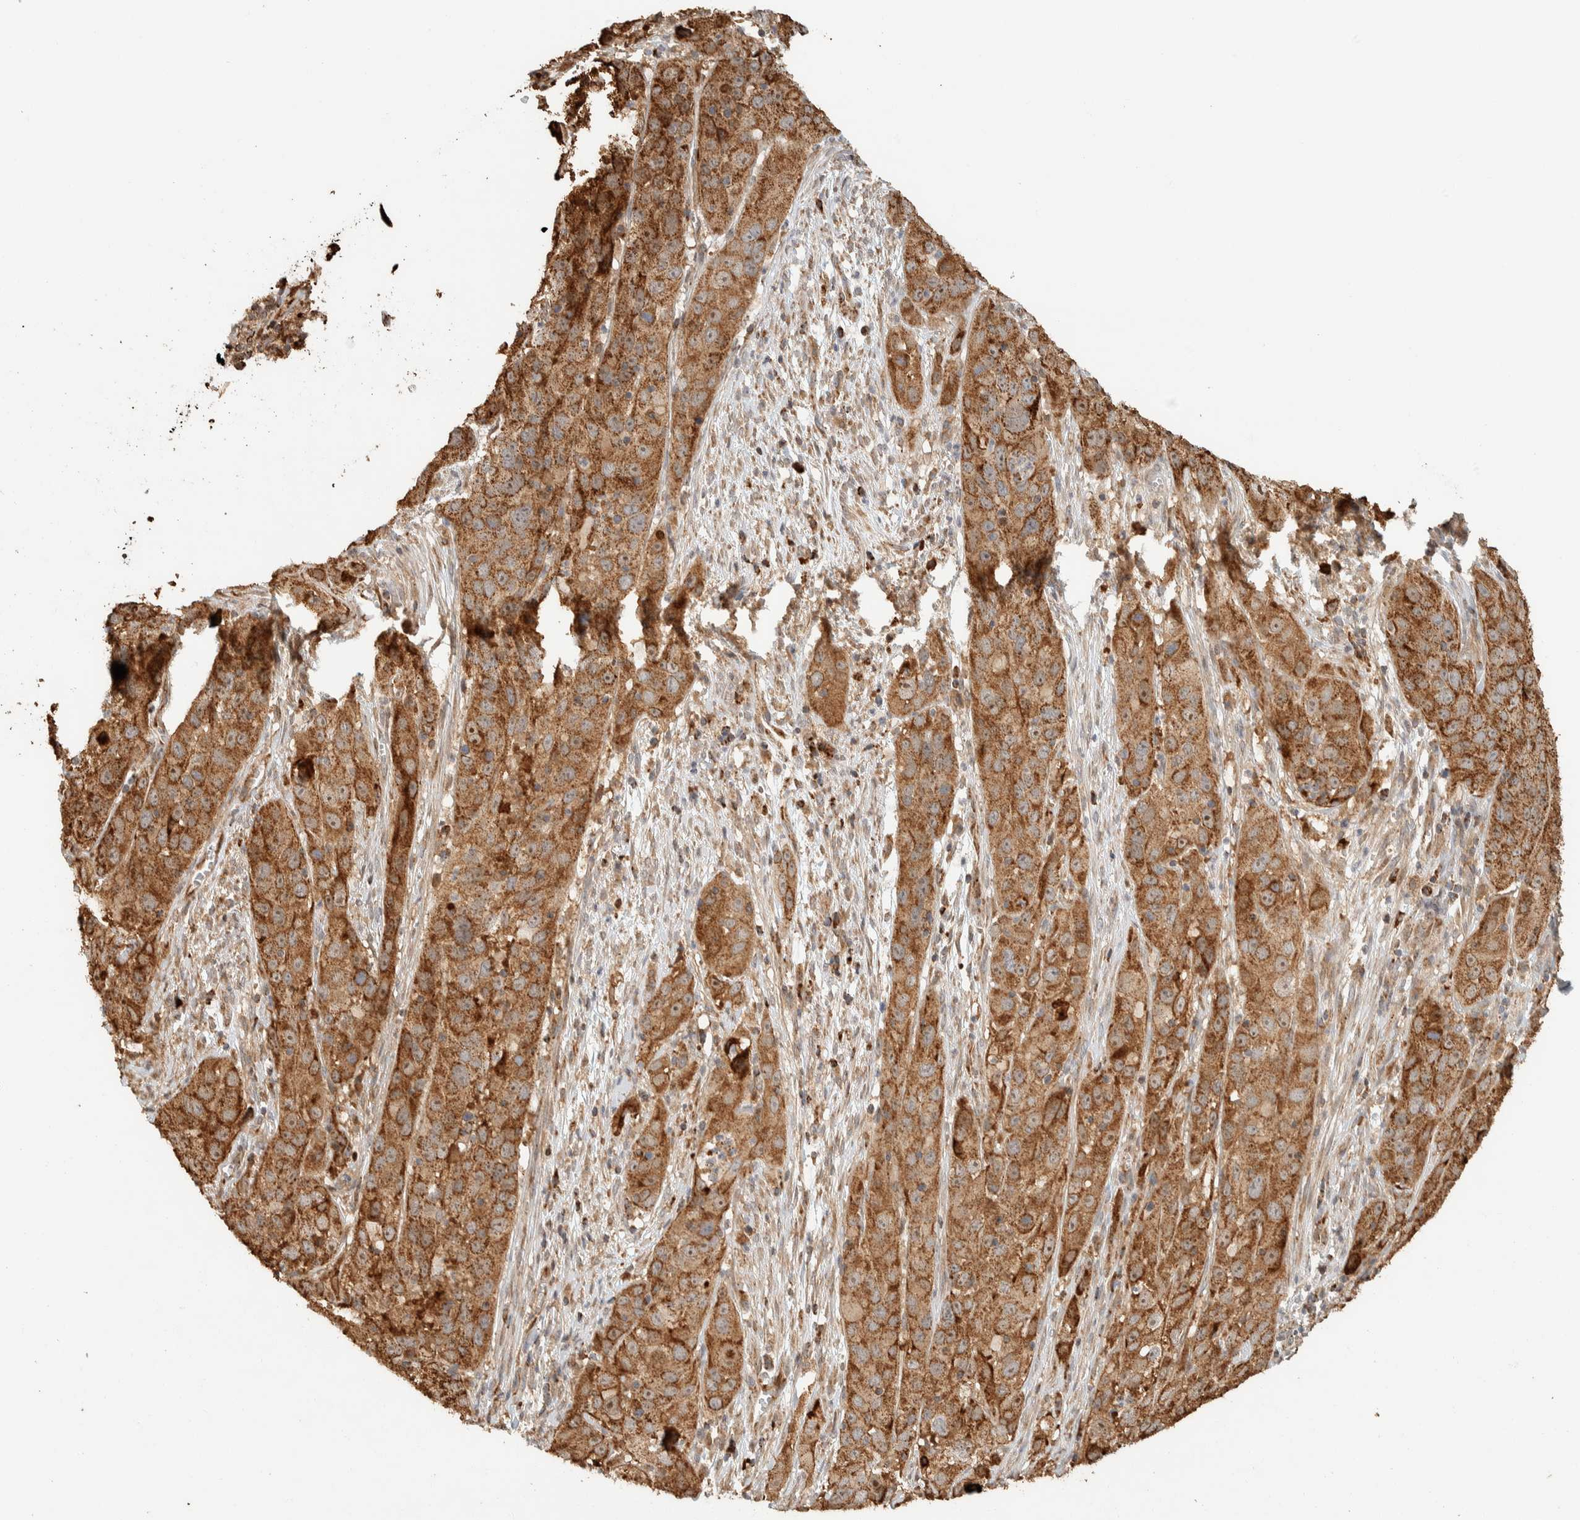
{"staining": {"intensity": "moderate", "quantity": ">75%", "location": "cytoplasmic/membranous"}, "tissue": "cervical cancer", "cell_type": "Tumor cells", "image_type": "cancer", "snomed": [{"axis": "morphology", "description": "Squamous cell carcinoma, NOS"}, {"axis": "topography", "description": "Cervix"}], "caption": "Moderate cytoplasmic/membranous staining for a protein is present in approximately >75% of tumor cells of cervical cancer using IHC.", "gene": "KIF9", "patient": {"sex": "female", "age": 32}}